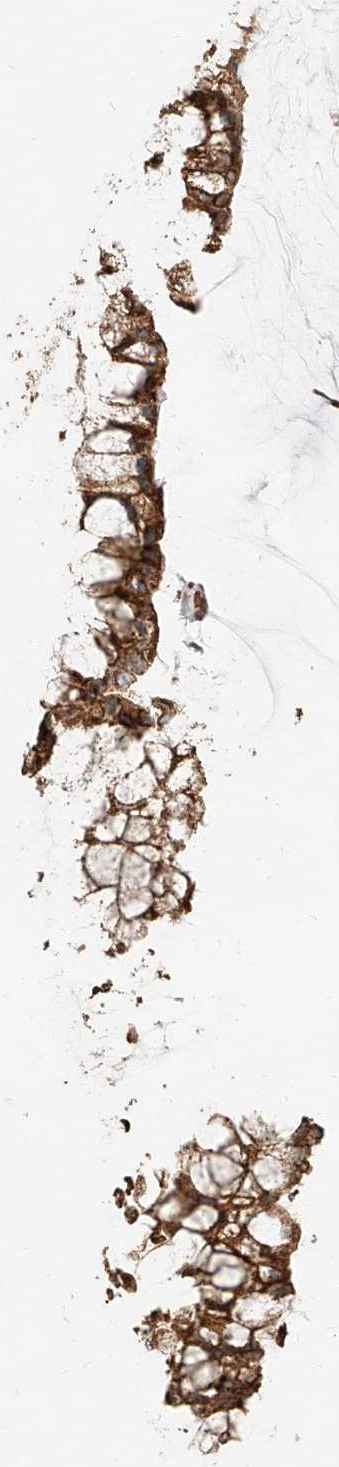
{"staining": {"intensity": "moderate", "quantity": ">75%", "location": "cytoplasmic/membranous"}, "tissue": "ovarian cancer", "cell_type": "Tumor cells", "image_type": "cancer", "snomed": [{"axis": "morphology", "description": "Cystadenocarcinoma, mucinous, NOS"}, {"axis": "topography", "description": "Ovary"}], "caption": "About >75% of tumor cells in ovarian cancer (mucinous cystadenocarcinoma) show moderate cytoplasmic/membranous protein staining as visualized by brown immunohistochemical staining.", "gene": "EFNB1", "patient": {"sex": "female", "age": 39}}